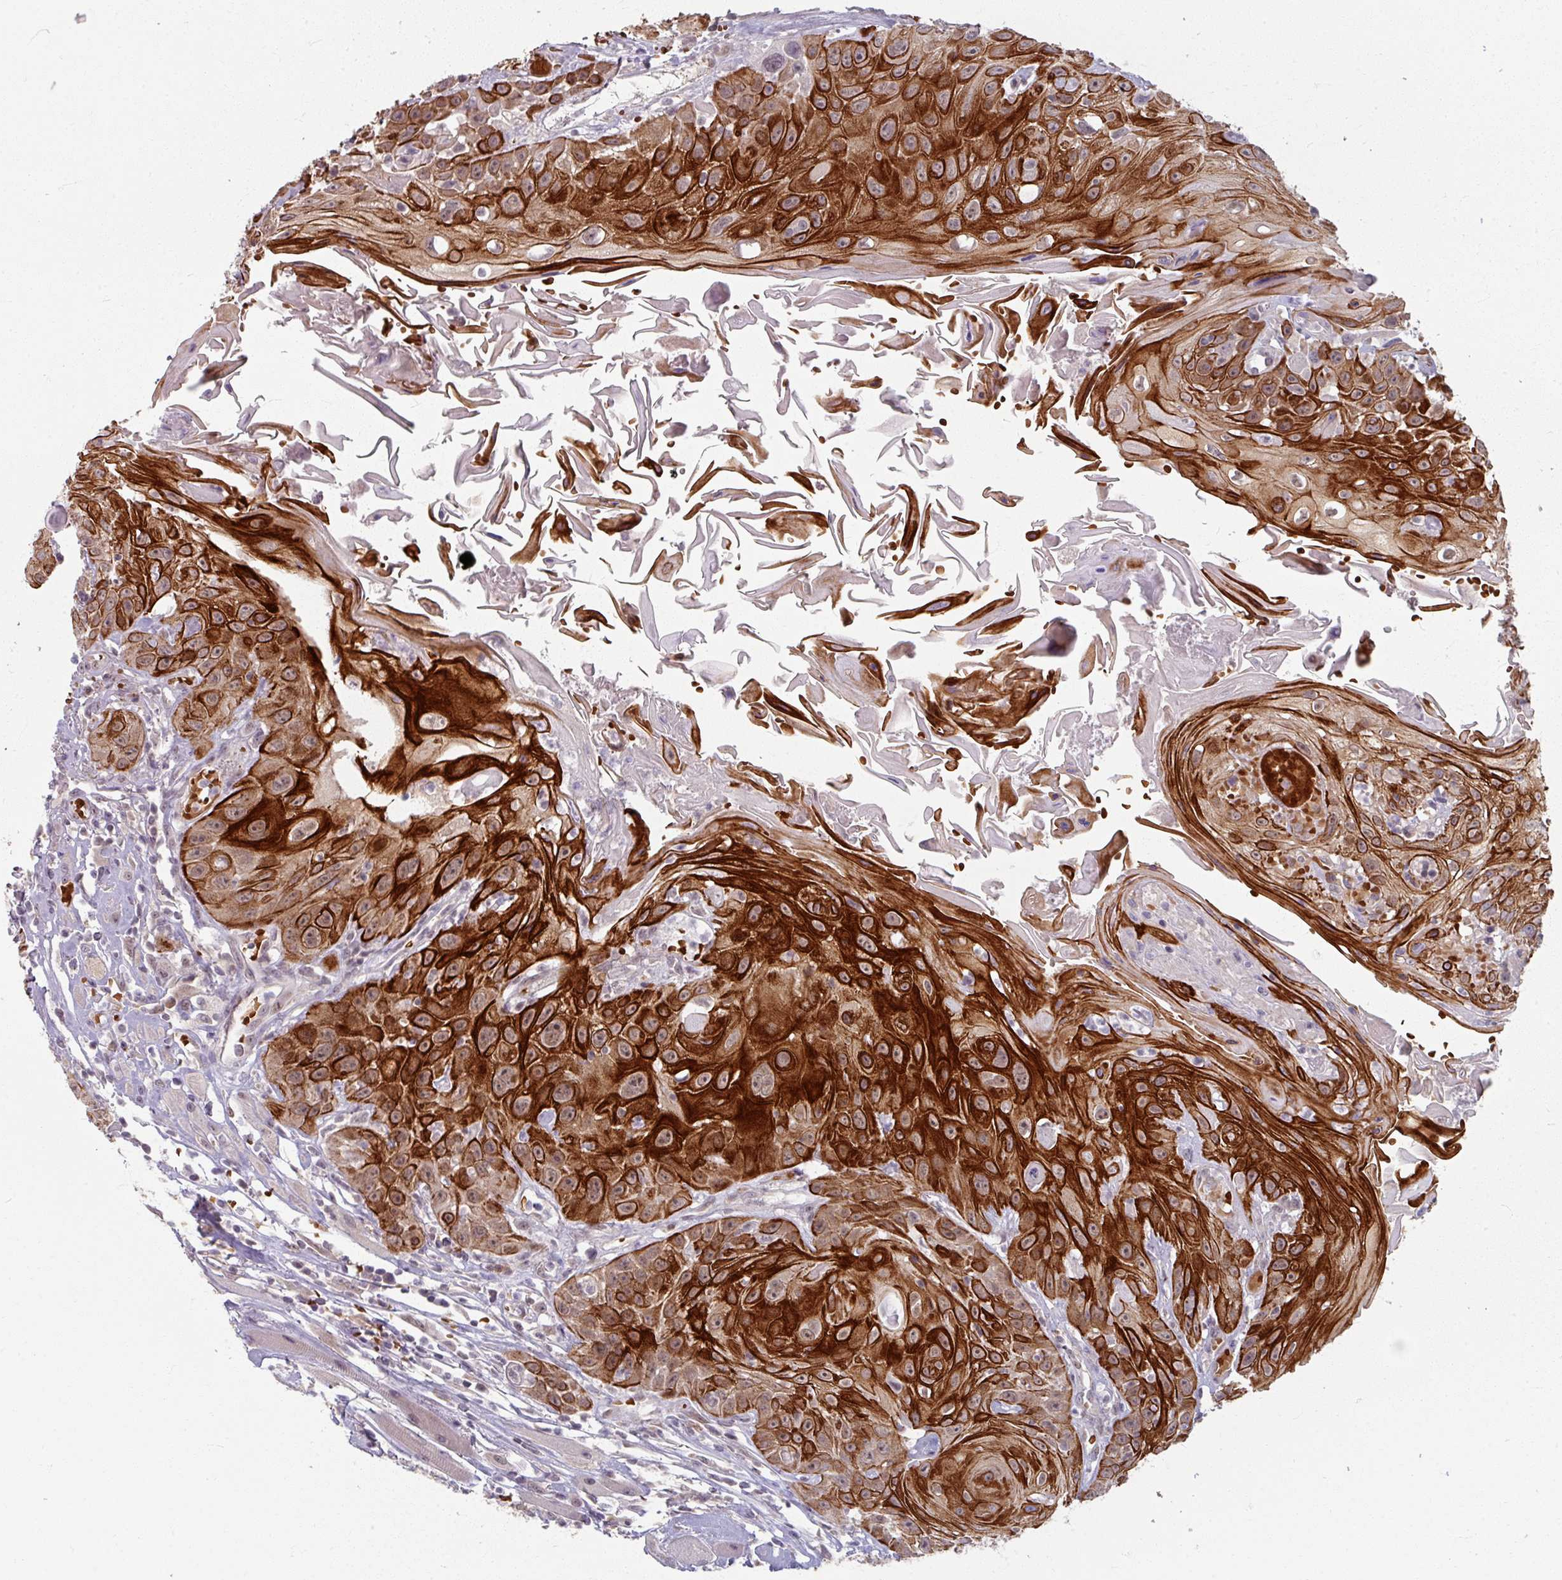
{"staining": {"intensity": "strong", "quantity": ">75%", "location": "cytoplasmic/membranous,nuclear"}, "tissue": "head and neck cancer", "cell_type": "Tumor cells", "image_type": "cancer", "snomed": [{"axis": "morphology", "description": "Squamous cell carcinoma, NOS"}, {"axis": "topography", "description": "Head-Neck"}], "caption": "This is an image of immunohistochemistry staining of squamous cell carcinoma (head and neck), which shows strong staining in the cytoplasmic/membranous and nuclear of tumor cells.", "gene": "KMT5C", "patient": {"sex": "female", "age": 59}}